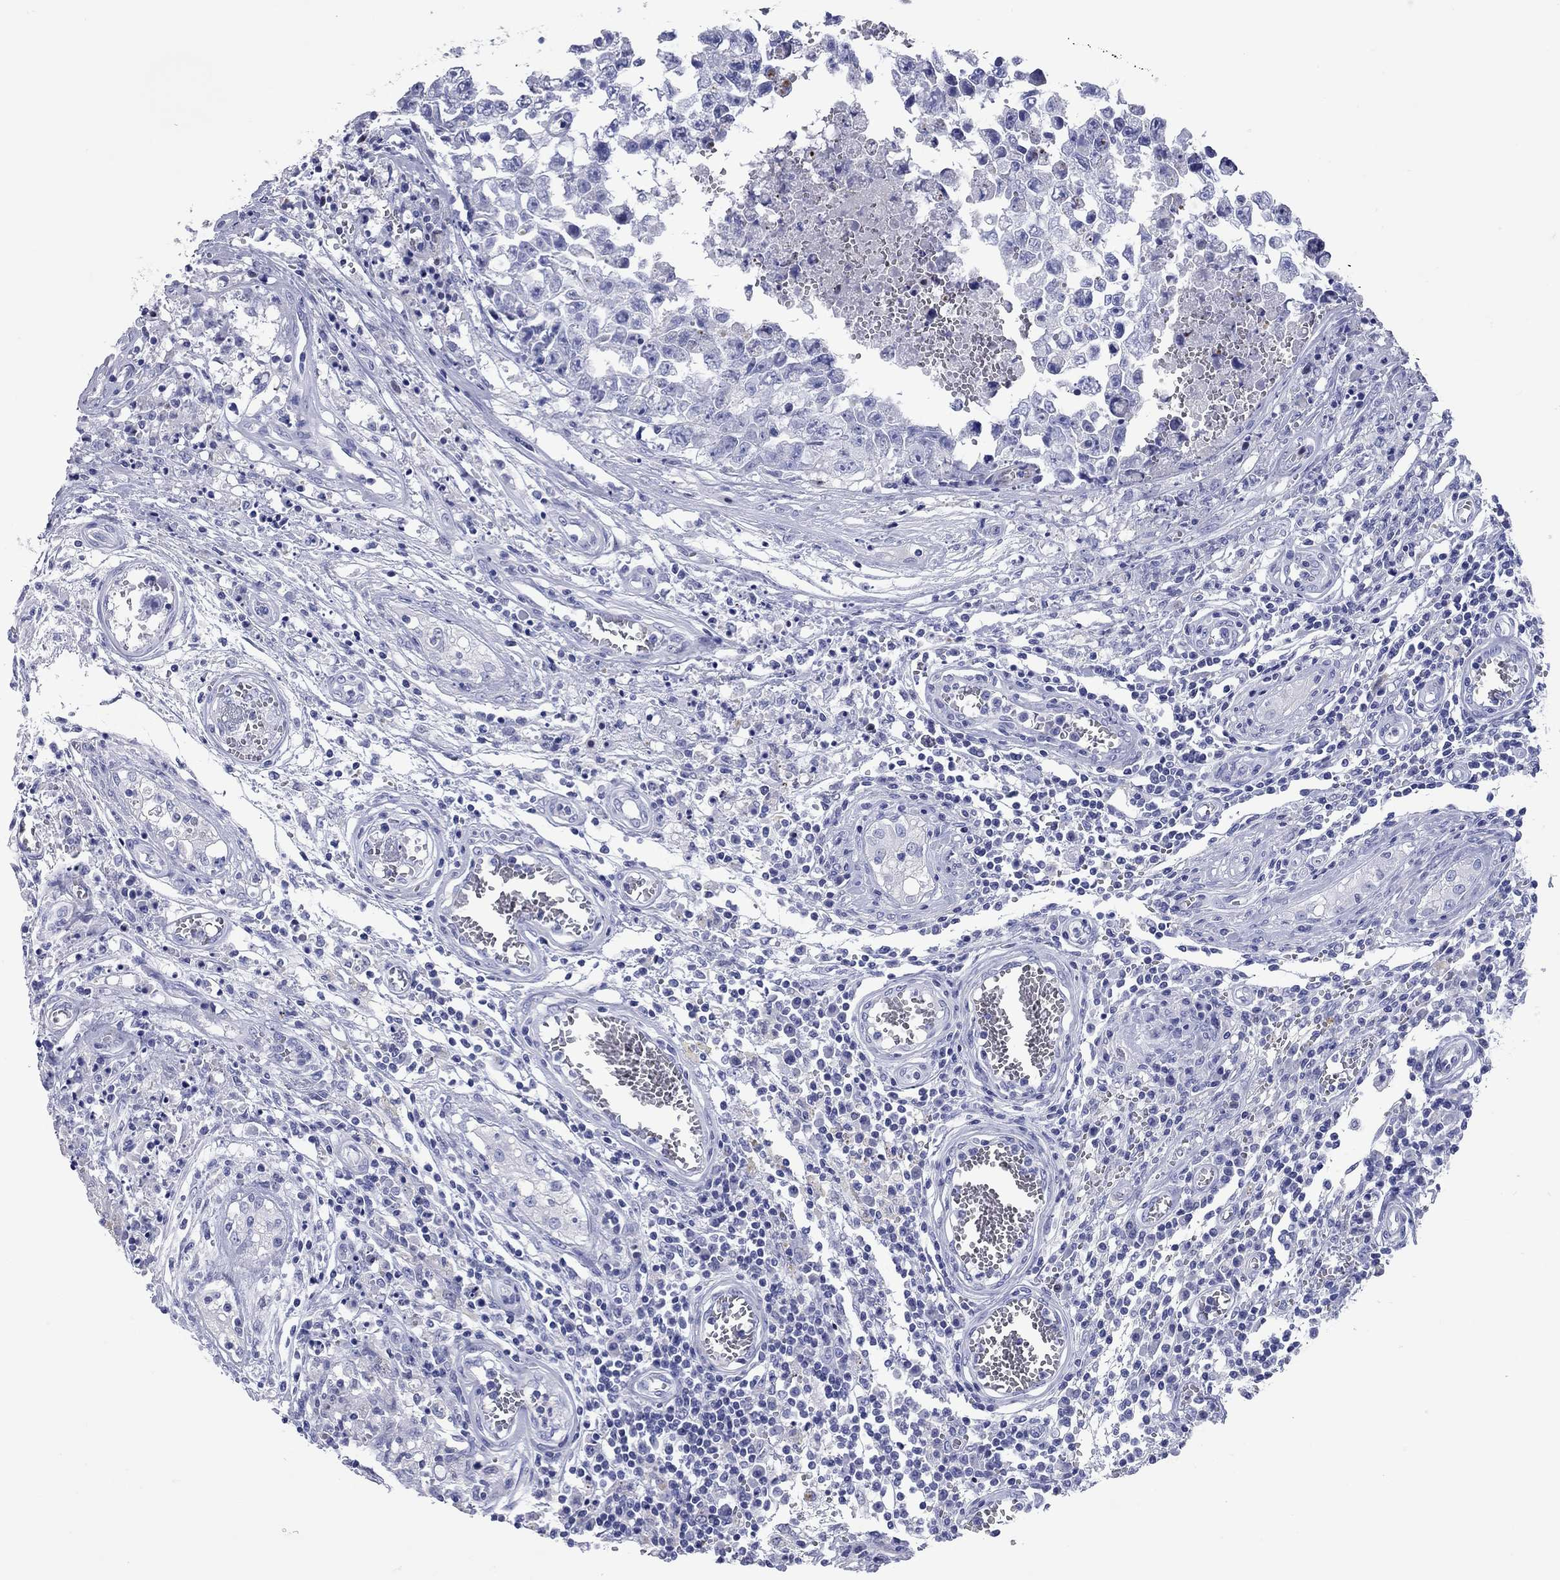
{"staining": {"intensity": "negative", "quantity": "none", "location": "none"}, "tissue": "testis cancer", "cell_type": "Tumor cells", "image_type": "cancer", "snomed": [{"axis": "morphology", "description": "Carcinoma, Embryonal, NOS"}, {"axis": "topography", "description": "Testis"}], "caption": "Tumor cells are negative for brown protein staining in testis cancer.", "gene": "CCNA1", "patient": {"sex": "male", "age": 36}}